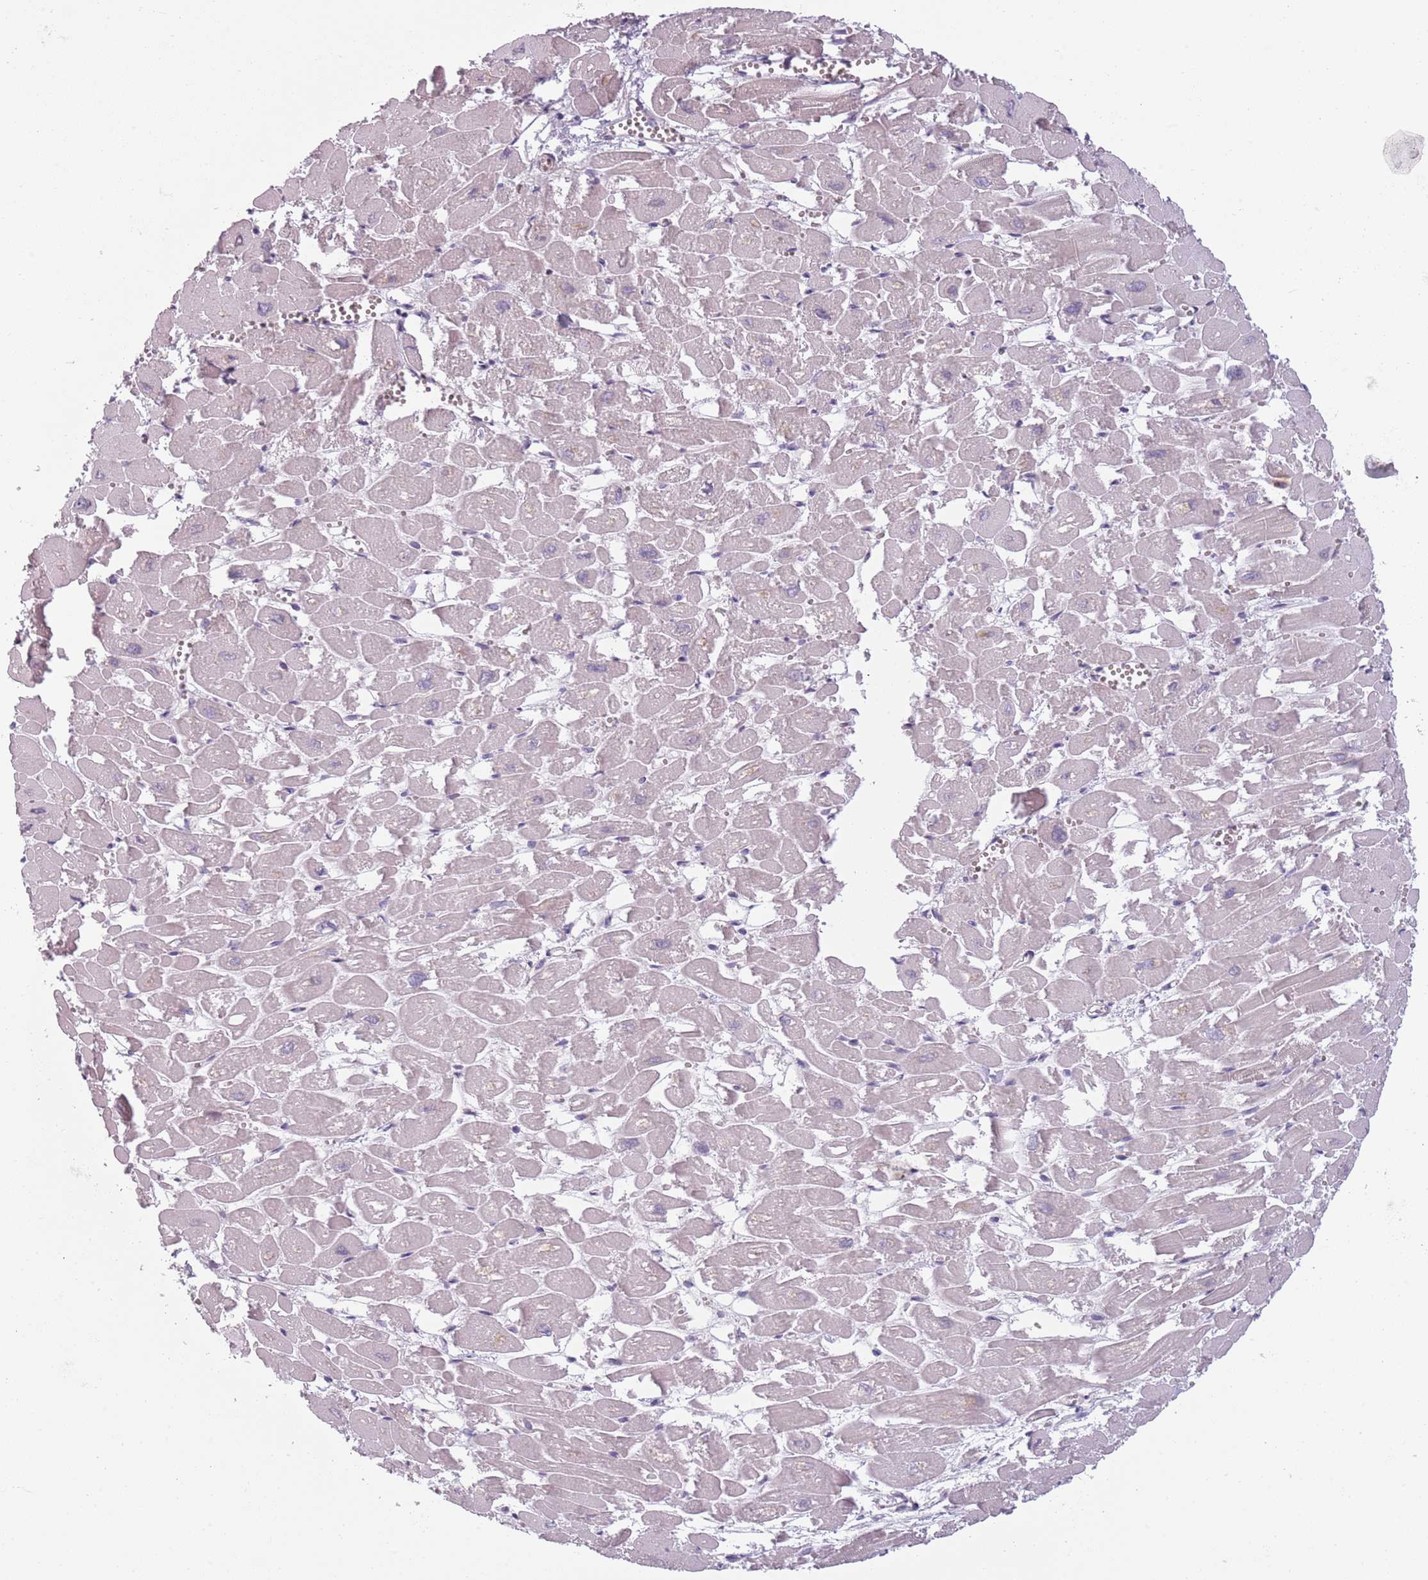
{"staining": {"intensity": "weak", "quantity": "<25%", "location": "cytoplasmic/membranous"}, "tissue": "heart muscle", "cell_type": "Cardiomyocytes", "image_type": "normal", "snomed": [{"axis": "morphology", "description": "Normal tissue, NOS"}, {"axis": "topography", "description": "Heart"}], "caption": "Immunohistochemistry (IHC) image of normal heart muscle stained for a protein (brown), which shows no expression in cardiomyocytes.", "gene": "TLCD2", "patient": {"sex": "male", "age": 54}}